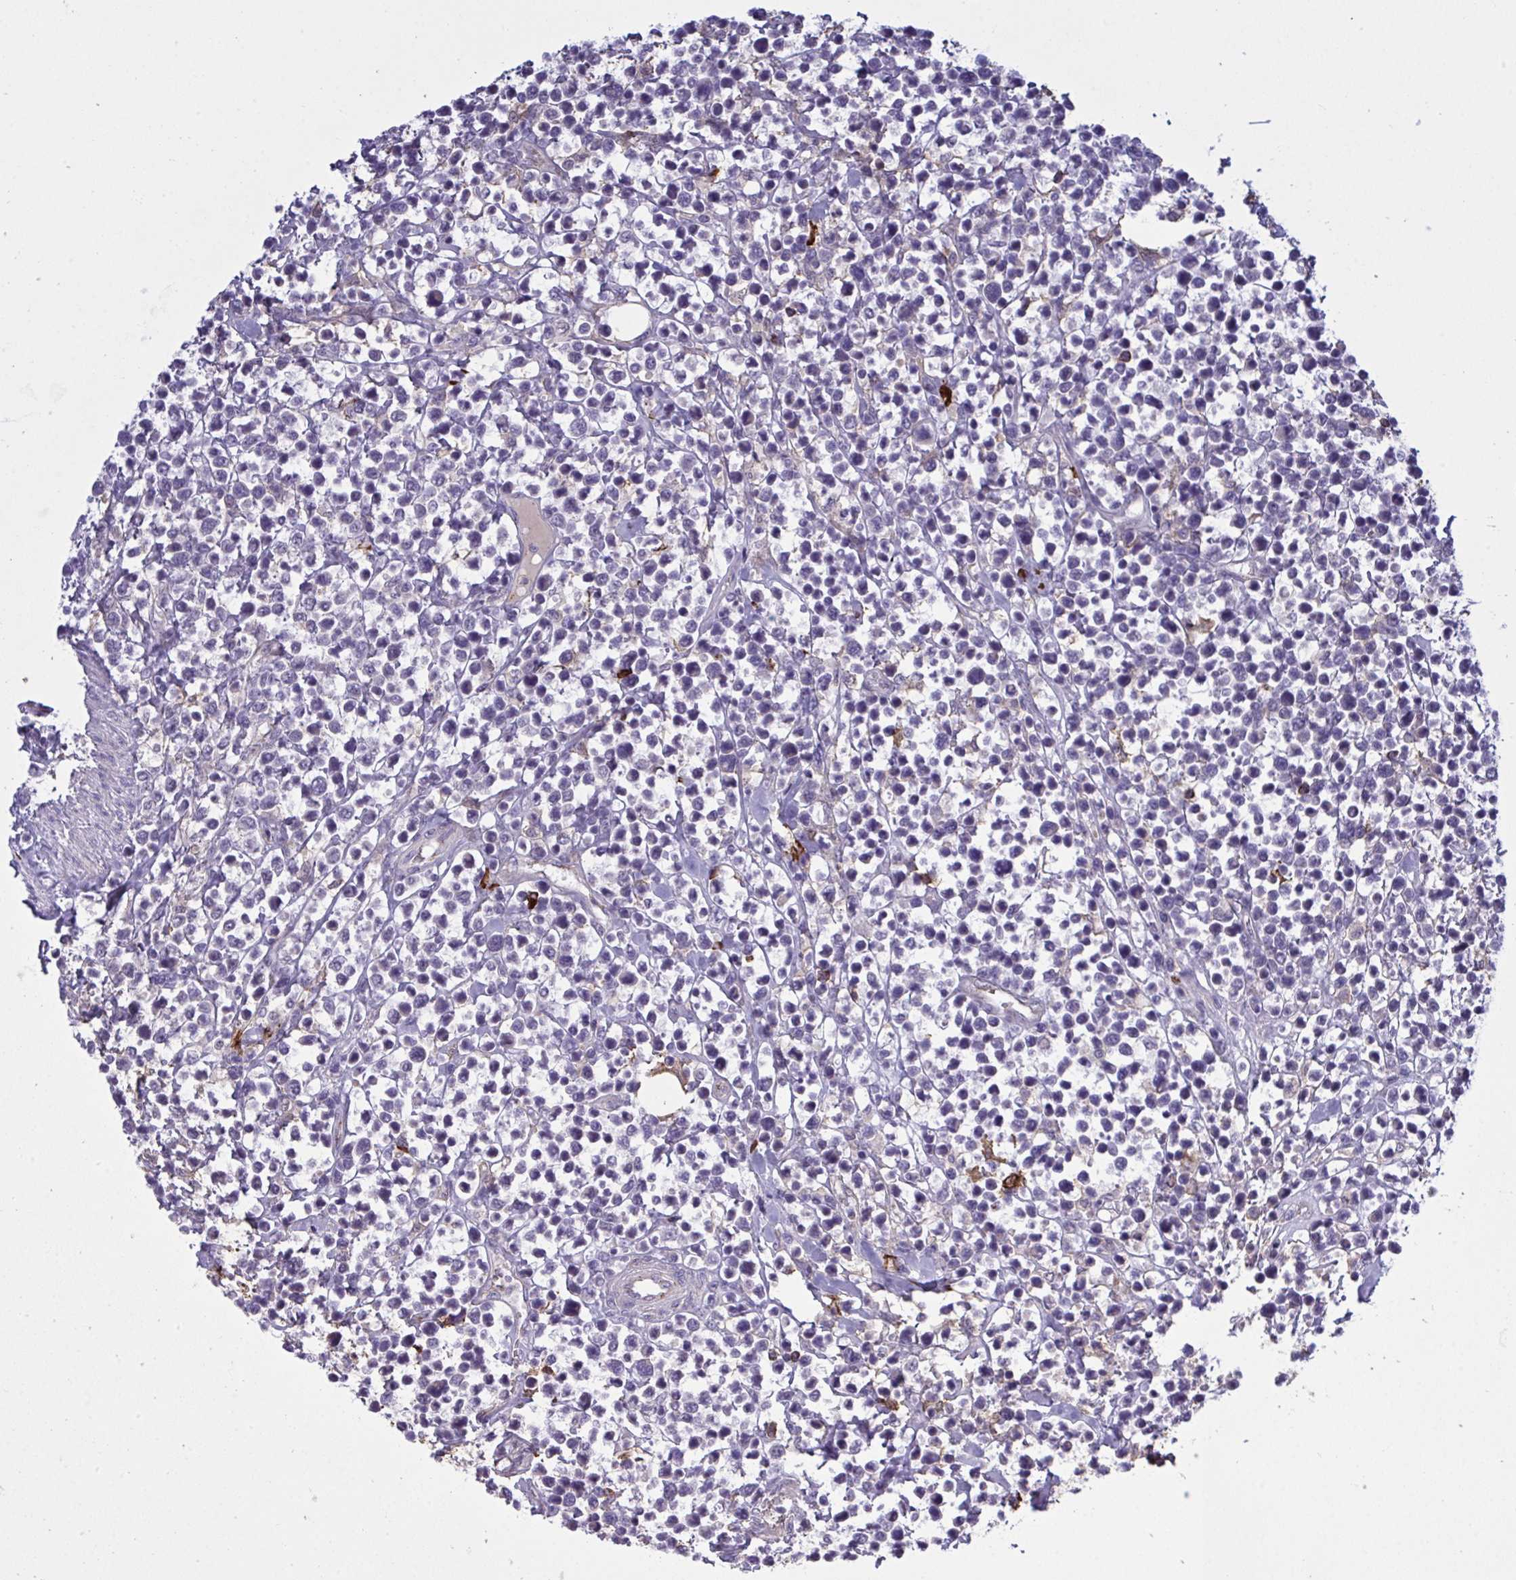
{"staining": {"intensity": "negative", "quantity": "none", "location": "none"}, "tissue": "lymphoma", "cell_type": "Tumor cells", "image_type": "cancer", "snomed": [{"axis": "morphology", "description": "Malignant lymphoma, non-Hodgkin's type, High grade"}, {"axis": "topography", "description": "Soft tissue"}], "caption": "Tumor cells show no significant staining in malignant lymphoma, non-Hodgkin's type (high-grade).", "gene": "CD101", "patient": {"sex": "female", "age": 56}}